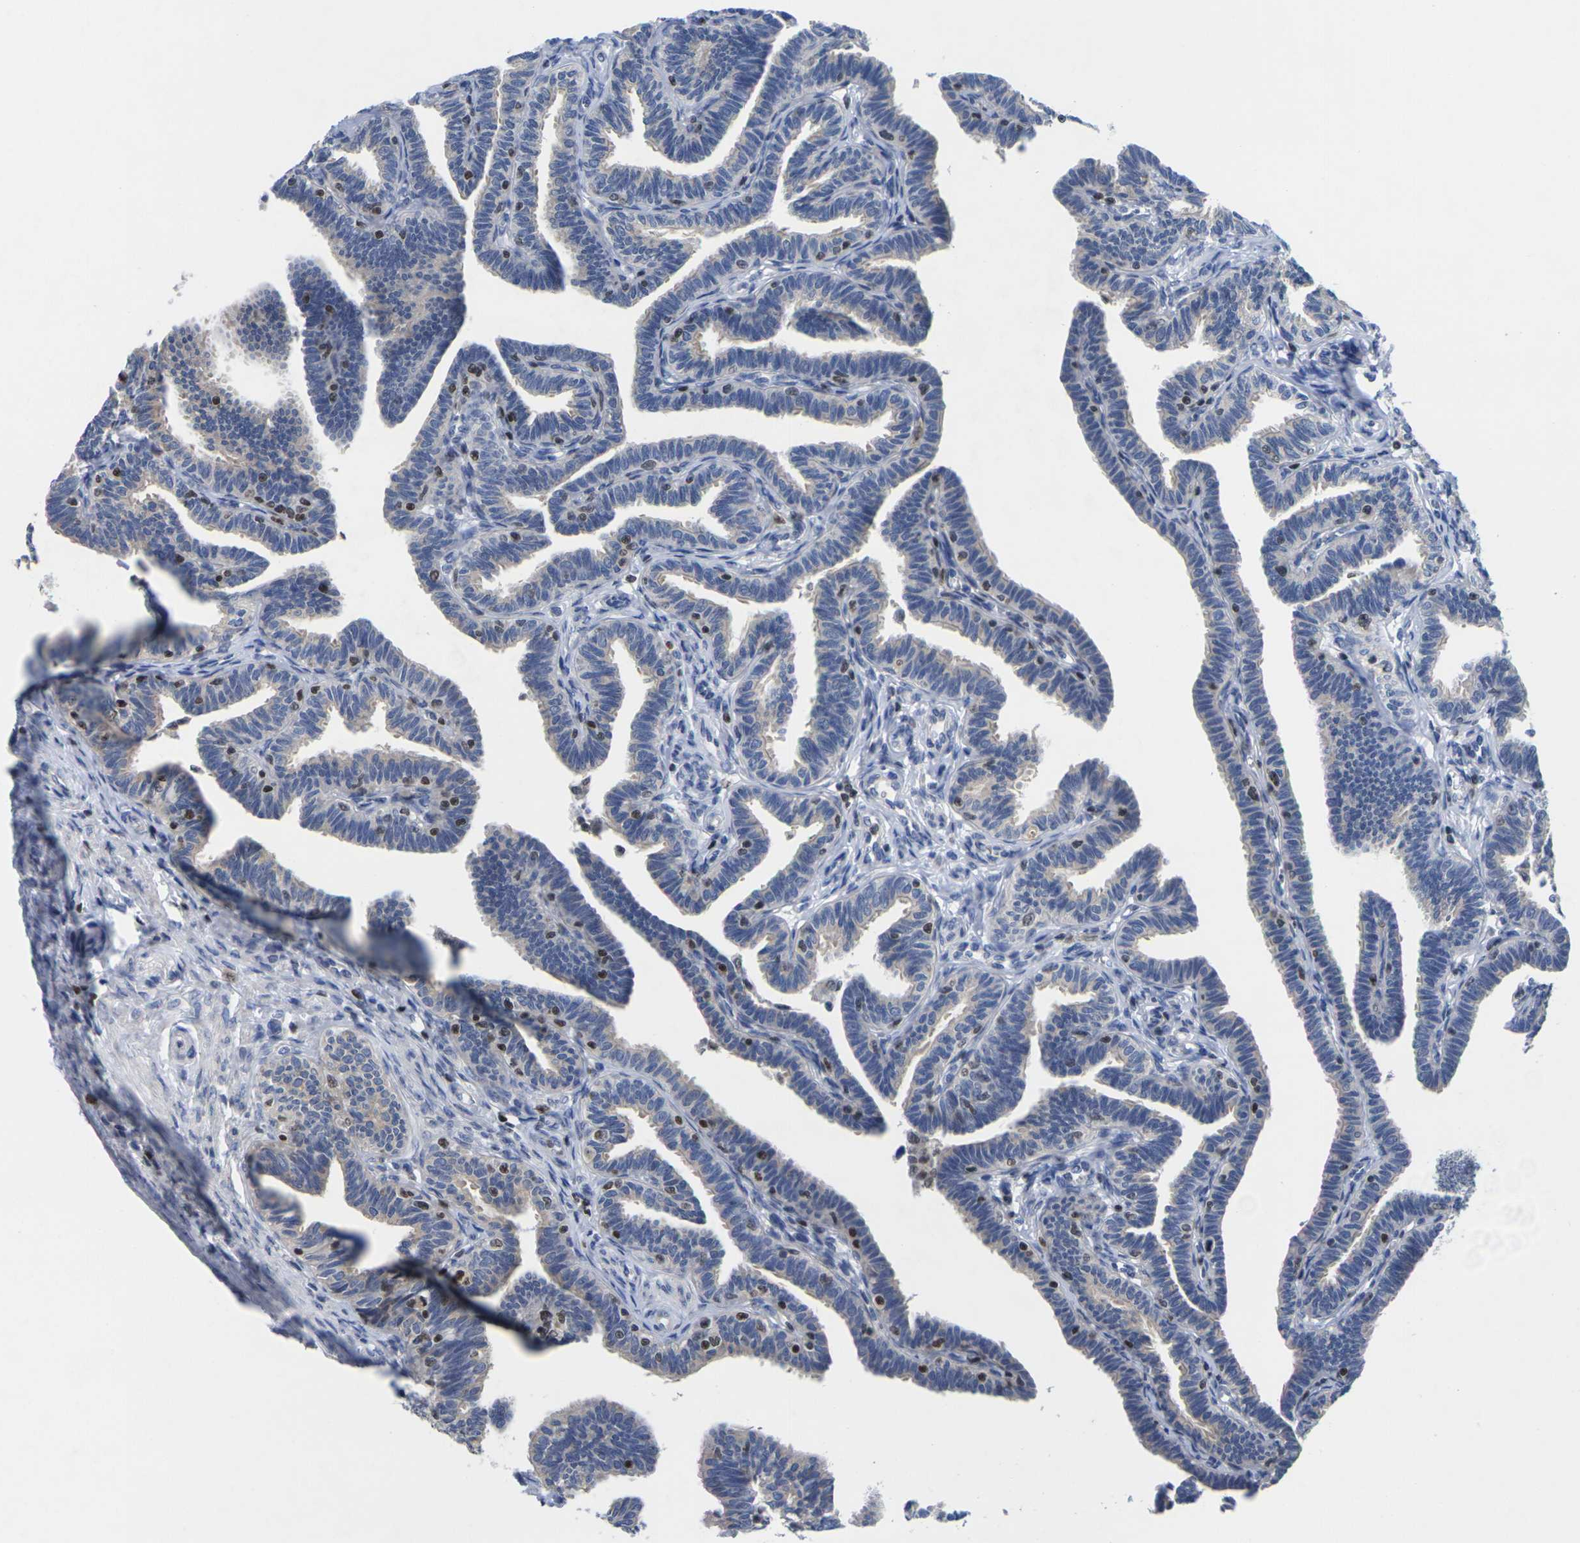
{"staining": {"intensity": "negative", "quantity": "none", "location": "none"}, "tissue": "fallopian tube", "cell_type": "Glandular cells", "image_type": "normal", "snomed": [{"axis": "morphology", "description": "Normal tissue, NOS"}, {"axis": "topography", "description": "Fallopian tube"}, {"axis": "topography", "description": "Ovary"}], "caption": "Human fallopian tube stained for a protein using IHC reveals no positivity in glandular cells.", "gene": "IKZF1", "patient": {"sex": "female", "age": 23}}